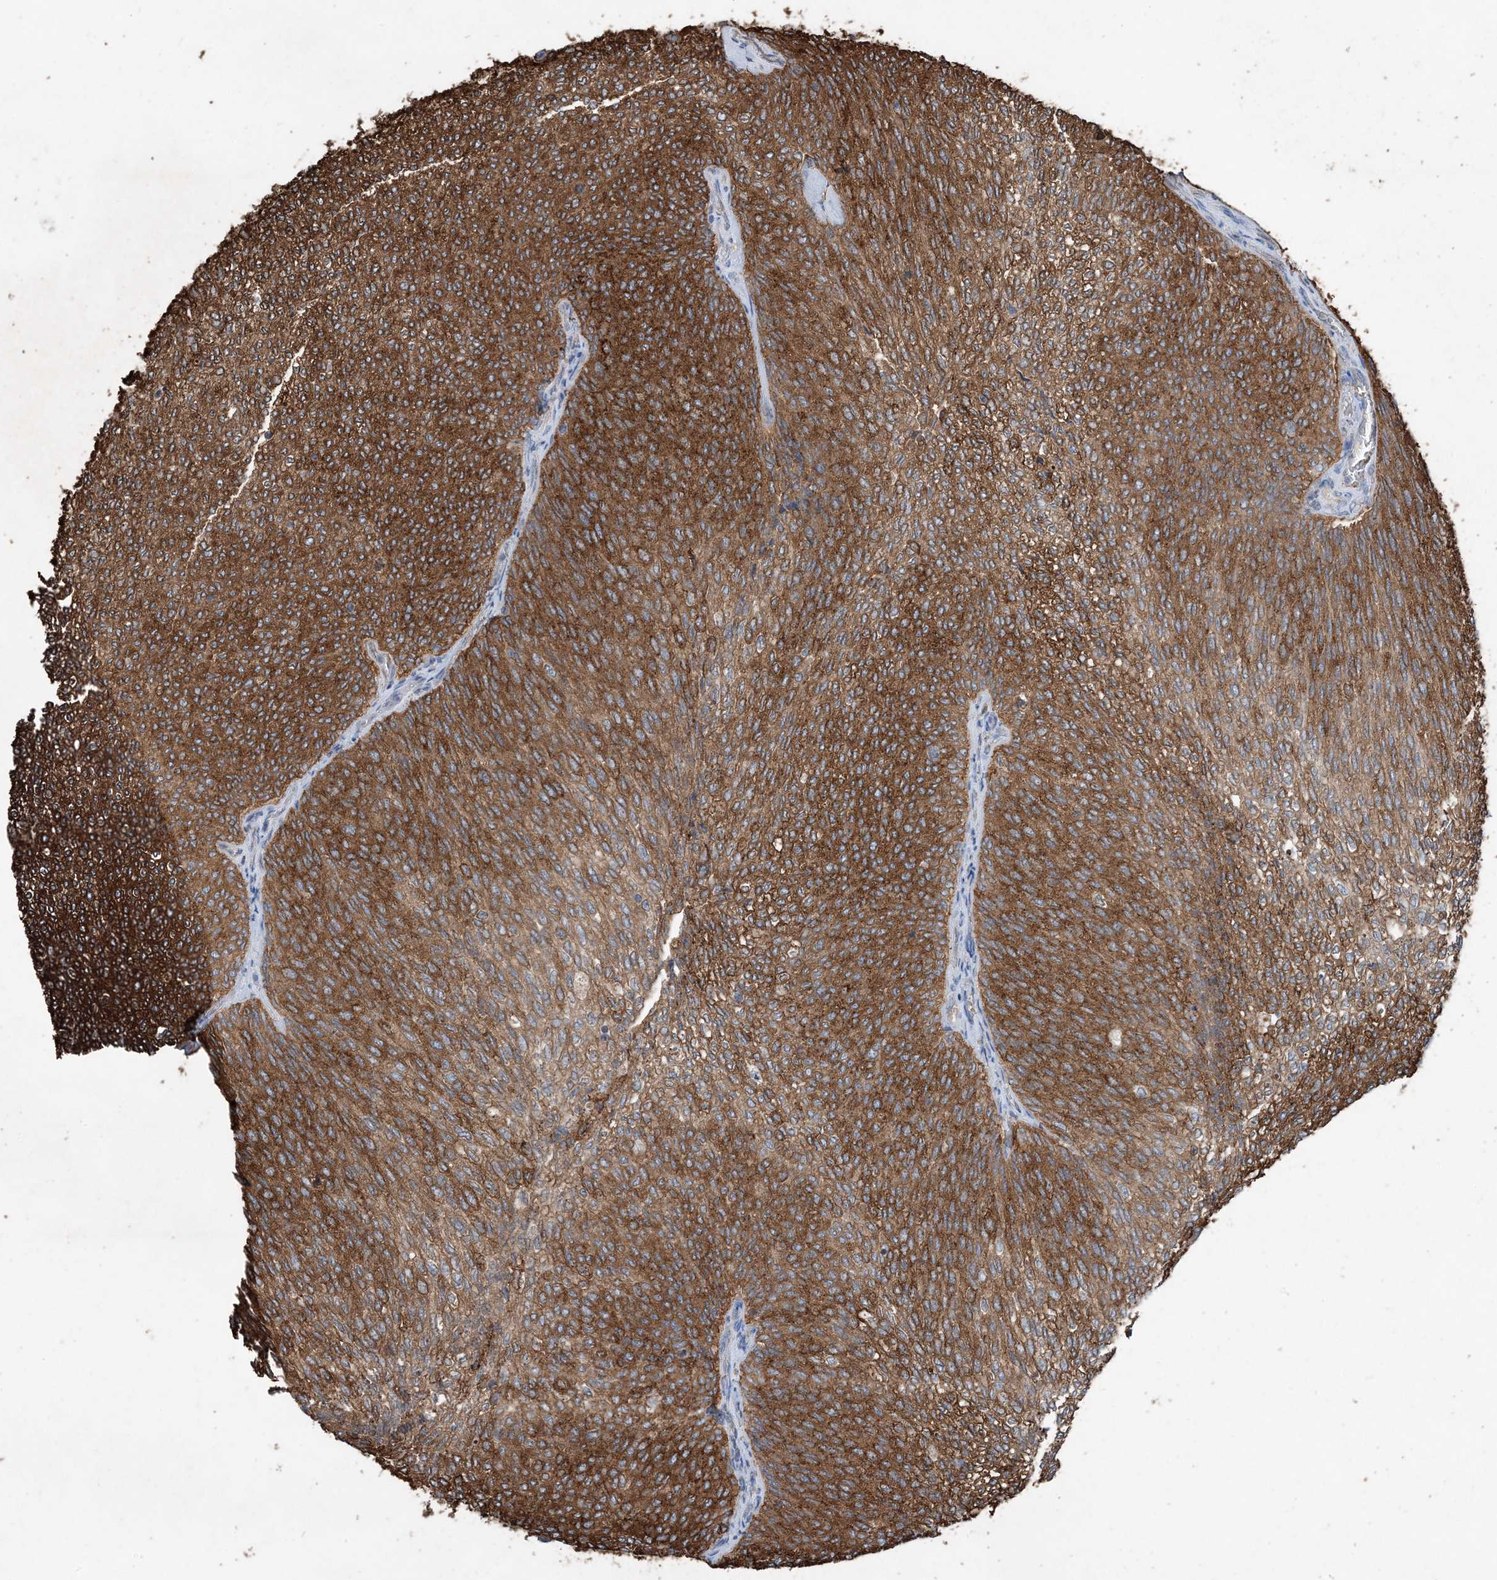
{"staining": {"intensity": "strong", "quantity": ">75%", "location": "cytoplasmic/membranous"}, "tissue": "urothelial cancer", "cell_type": "Tumor cells", "image_type": "cancer", "snomed": [{"axis": "morphology", "description": "Urothelial carcinoma, Low grade"}, {"axis": "topography", "description": "Urinary bladder"}], "caption": "Immunohistochemistry staining of low-grade urothelial carcinoma, which exhibits high levels of strong cytoplasmic/membranous staining in about >75% of tumor cells indicating strong cytoplasmic/membranous protein staining. The staining was performed using DAB (3,3'-diaminobenzidine) (brown) for protein detection and nuclei were counterstained in hematoxylin (blue).", "gene": "PDIA6", "patient": {"sex": "female", "age": 79}}